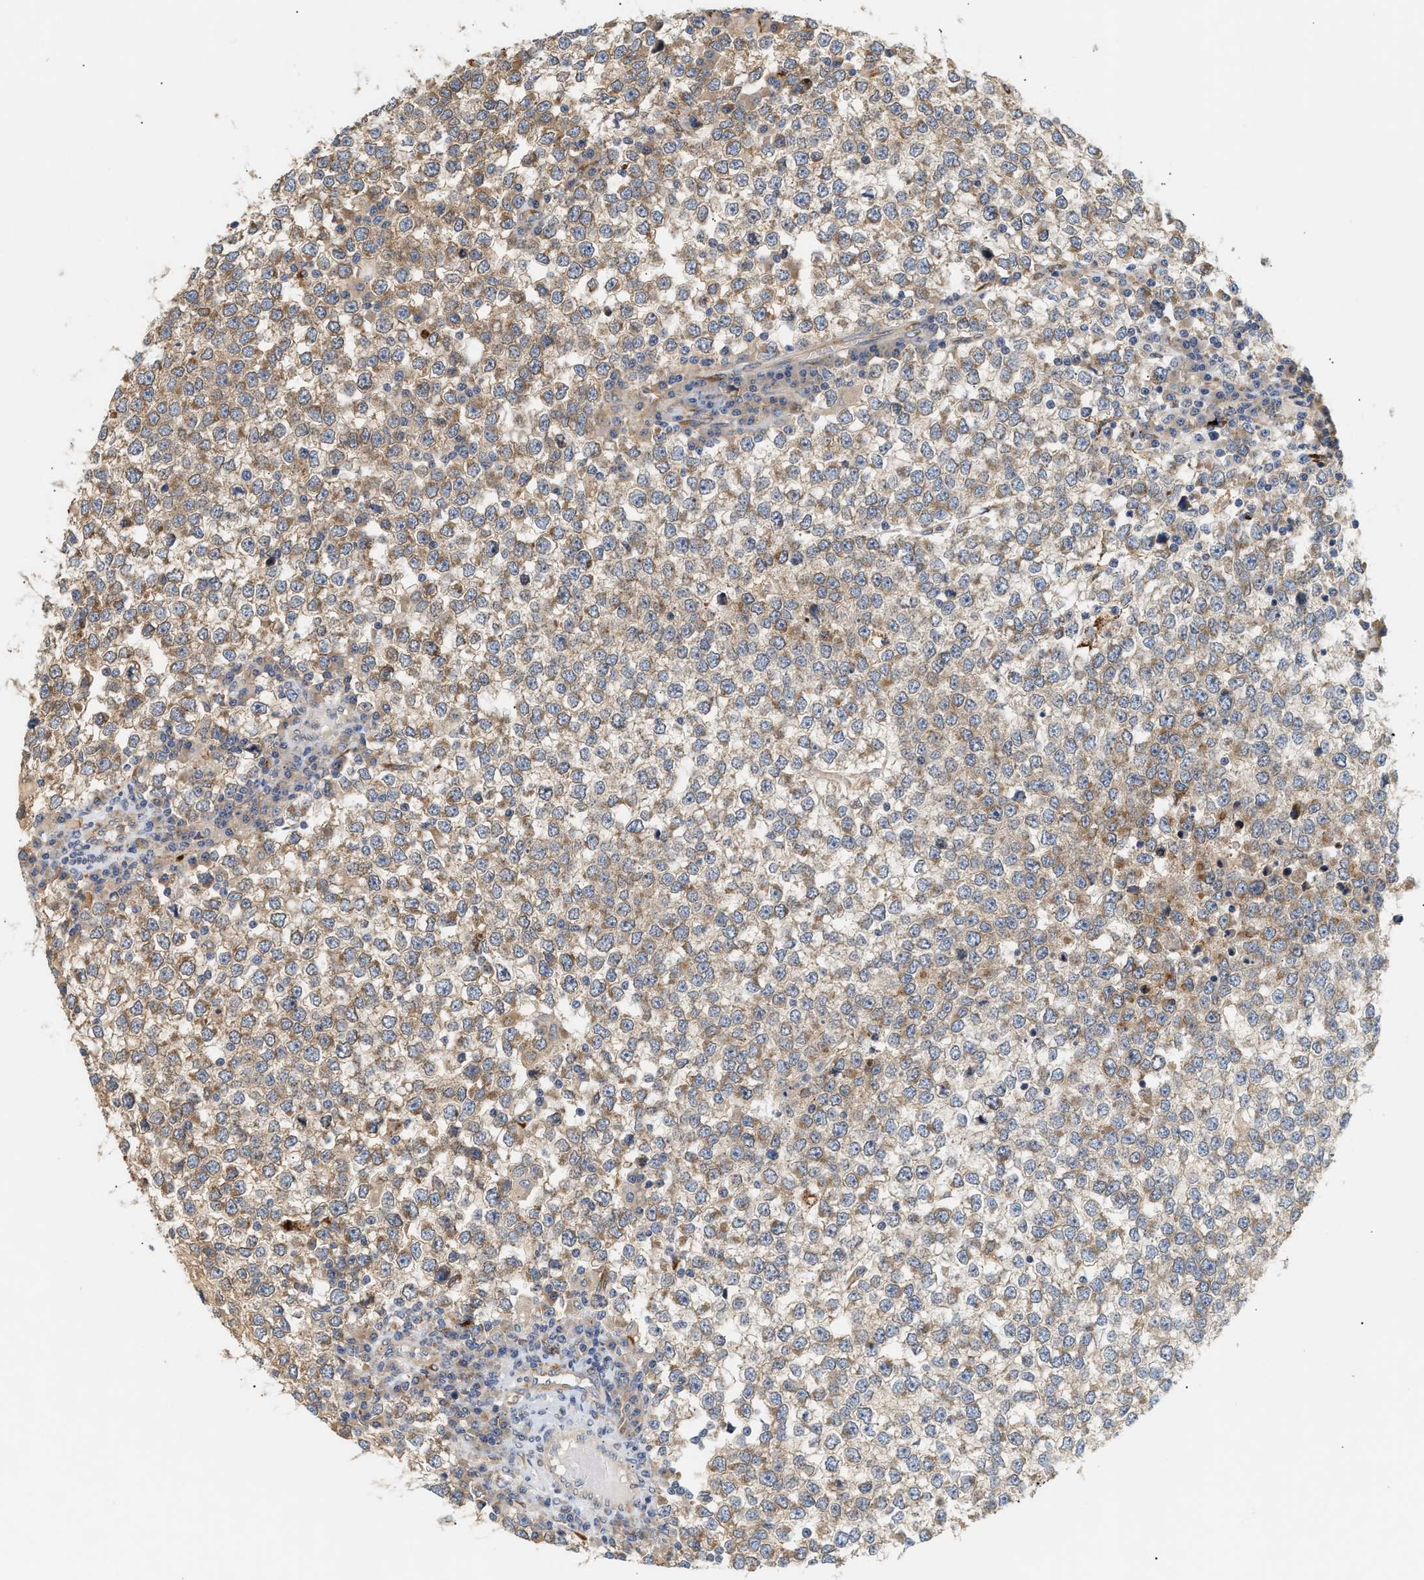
{"staining": {"intensity": "moderate", "quantity": ">75%", "location": "cytoplasmic/membranous"}, "tissue": "testis cancer", "cell_type": "Tumor cells", "image_type": "cancer", "snomed": [{"axis": "morphology", "description": "Seminoma, NOS"}, {"axis": "topography", "description": "Testis"}], "caption": "Immunohistochemistry photomicrograph of neoplastic tissue: testis cancer stained using immunohistochemistry (IHC) displays medium levels of moderate protein expression localized specifically in the cytoplasmic/membranous of tumor cells, appearing as a cytoplasmic/membranous brown color.", "gene": "PLCD1", "patient": {"sex": "male", "age": 65}}